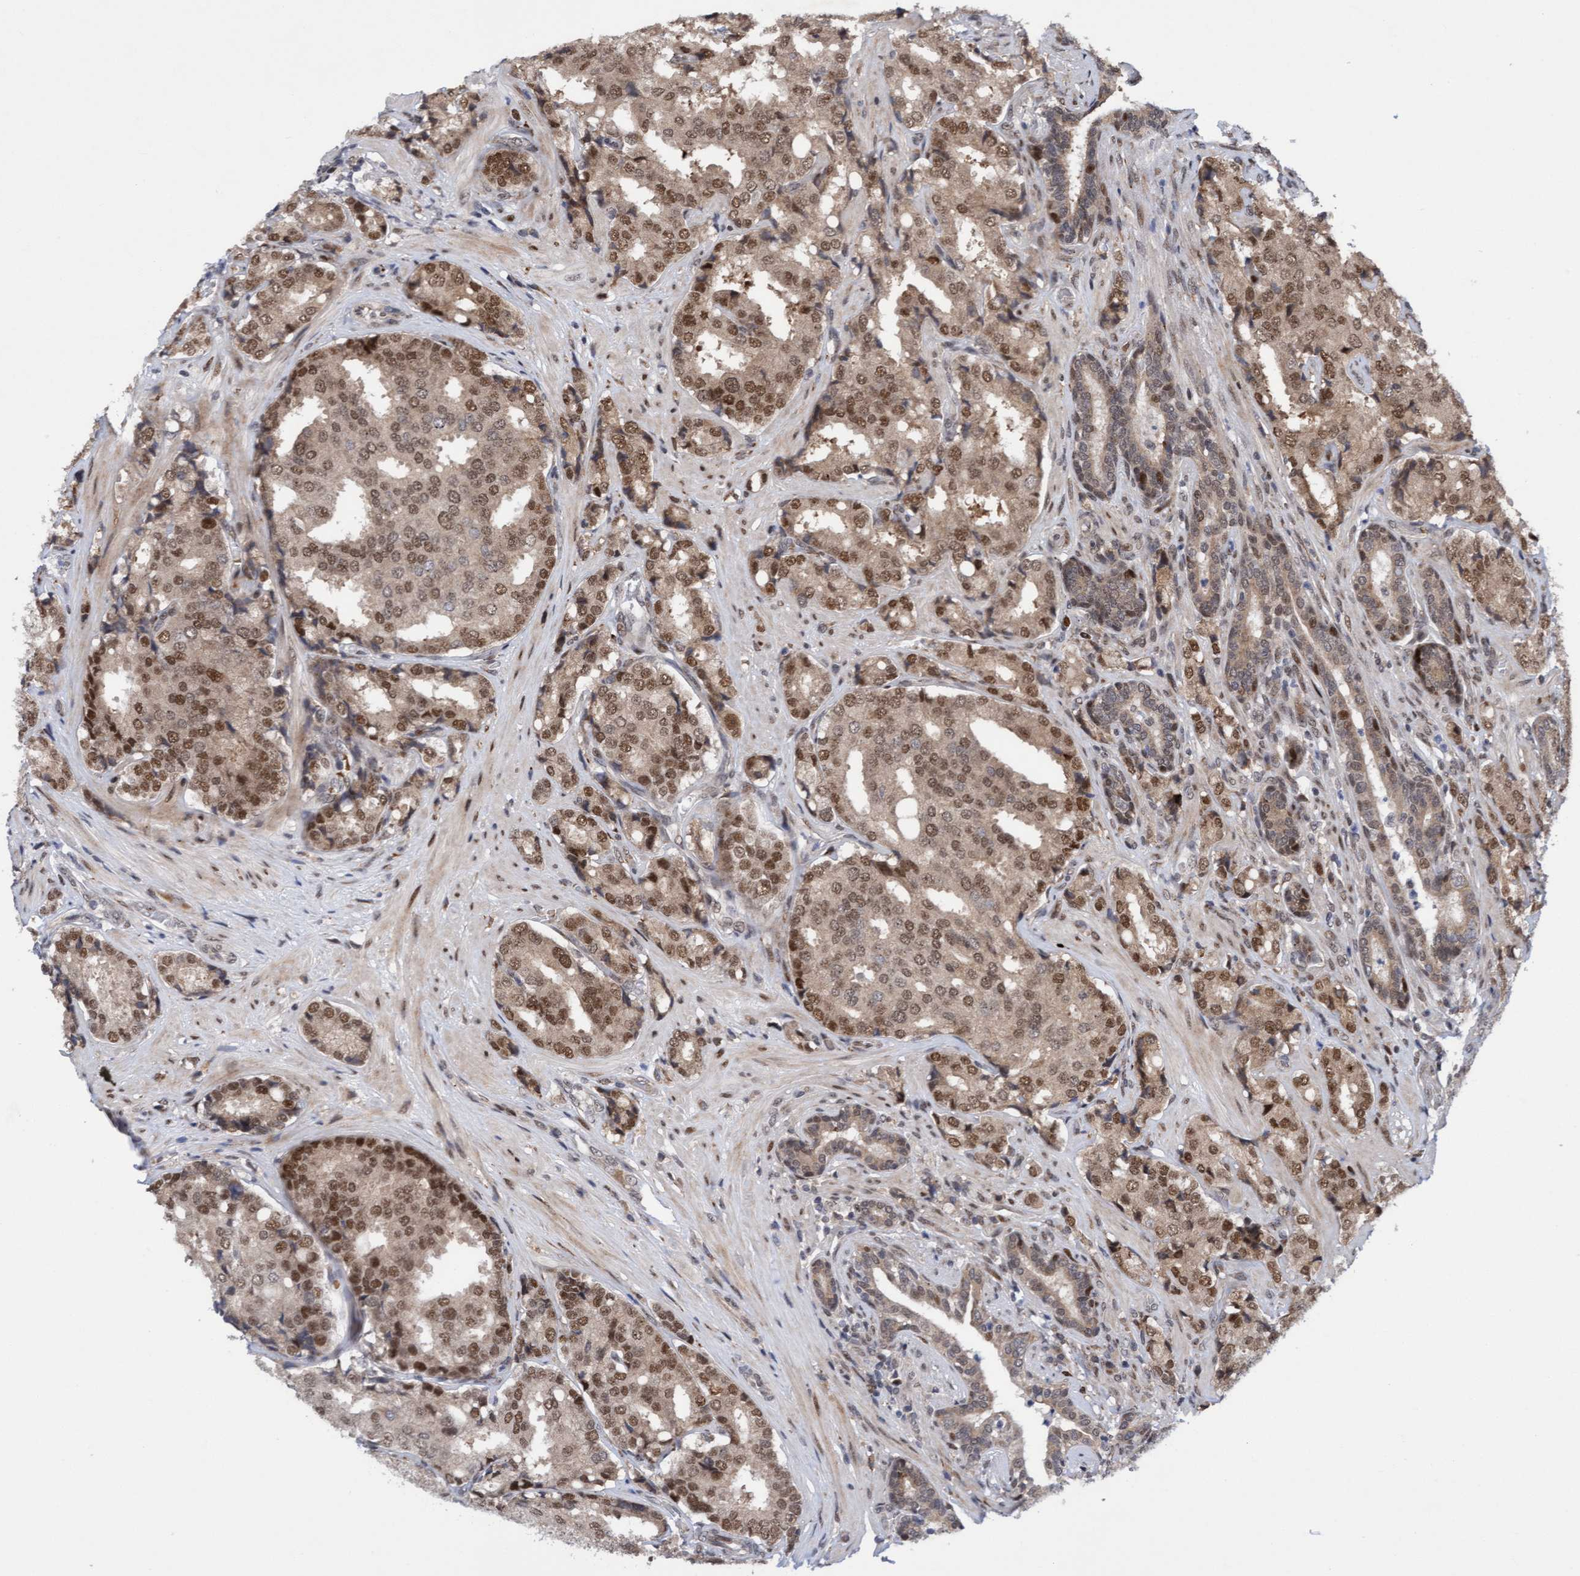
{"staining": {"intensity": "moderate", "quantity": "25%-75%", "location": "cytoplasmic/membranous,nuclear"}, "tissue": "prostate cancer", "cell_type": "Tumor cells", "image_type": "cancer", "snomed": [{"axis": "morphology", "description": "Adenocarcinoma, High grade"}, {"axis": "topography", "description": "Prostate"}], "caption": "Protein staining of prostate cancer tissue demonstrates moderate cytoplasmic/membranous and nuclear positivity in approximately 25%-75% of tumor cells. (IHC, brightfield microscopy, high magnification).", "gene": "TANC2", "patient": {"sex": "male", "age": 50}}